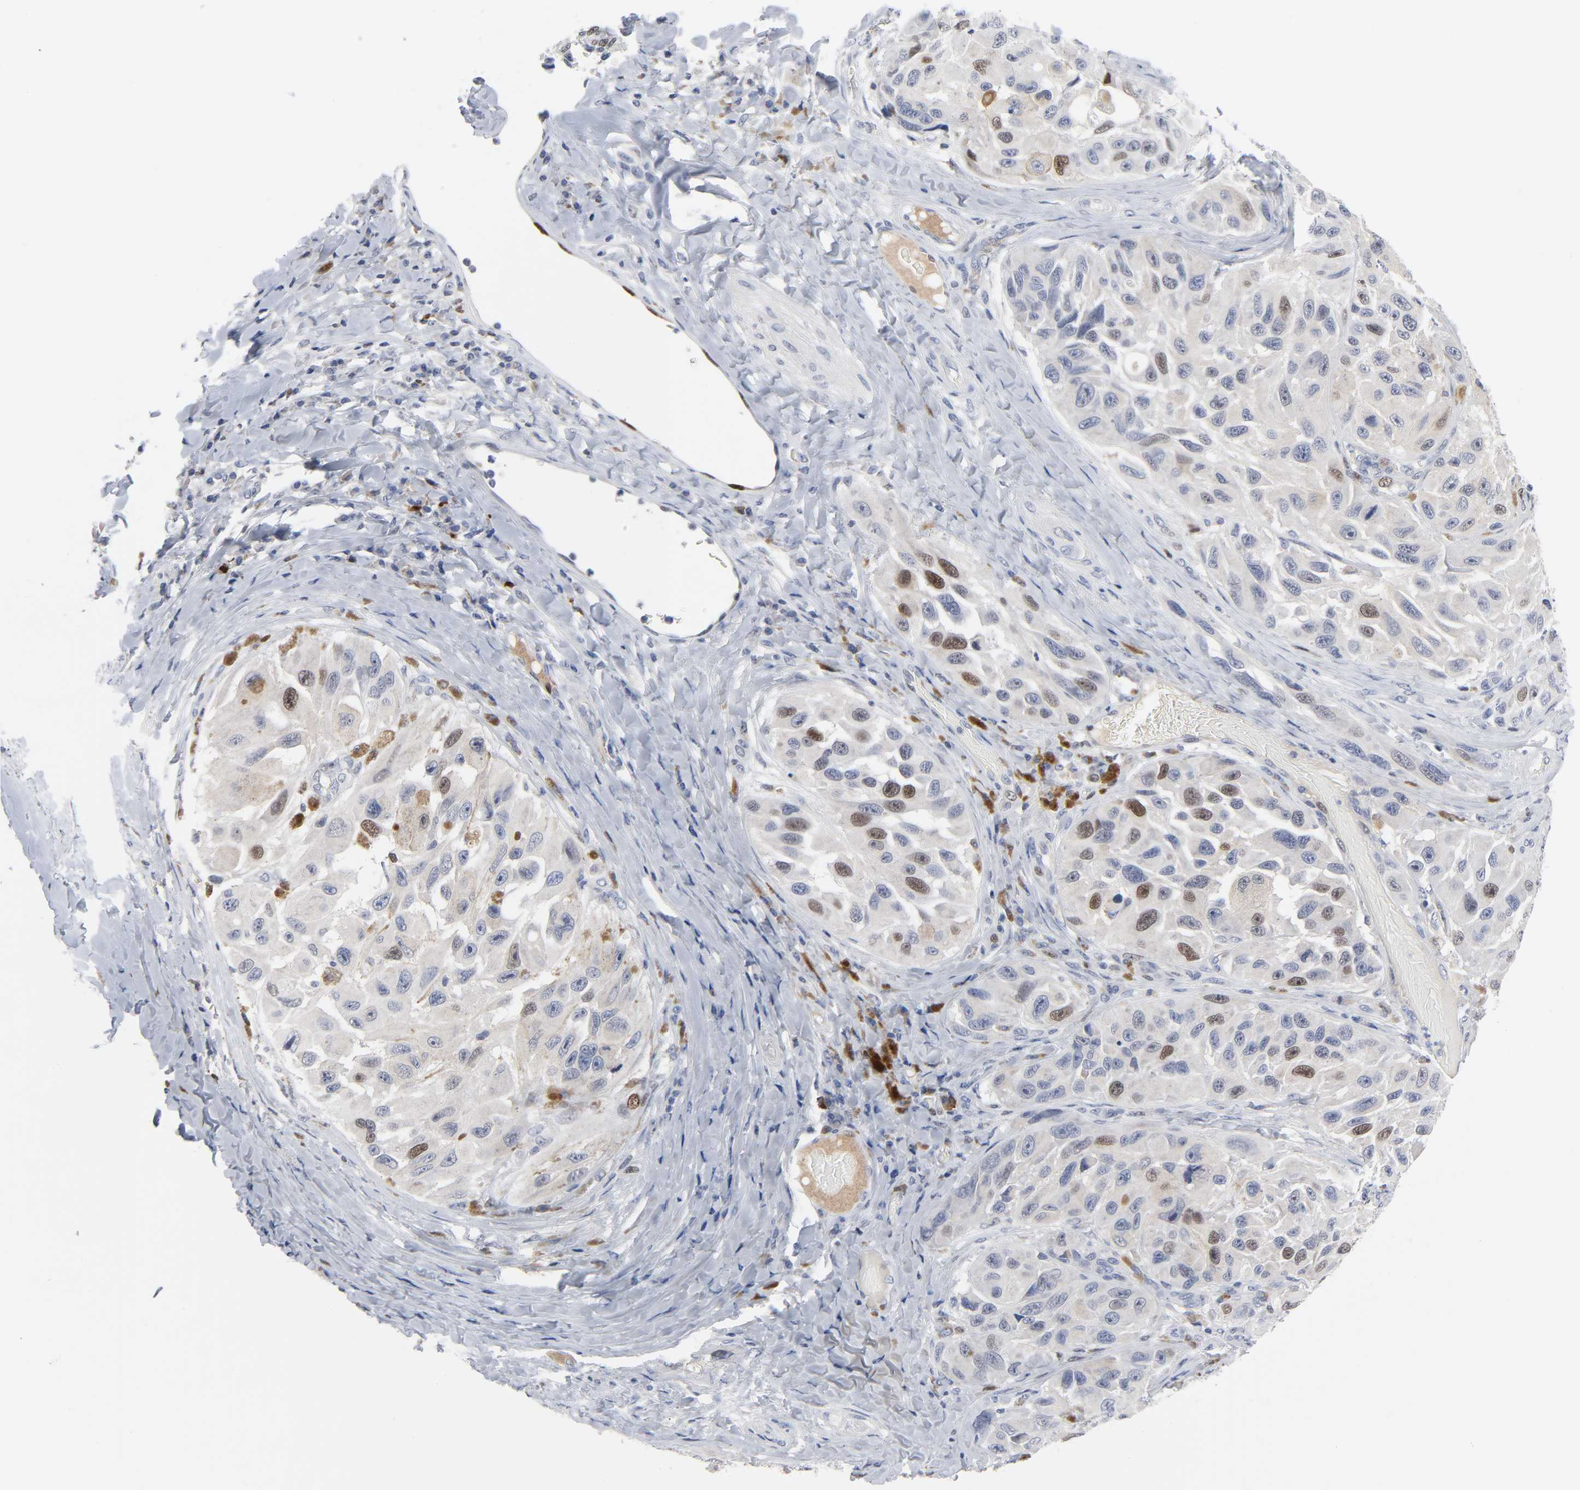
{"staining": {"intensity": "moderate", "quantity": "<25%", "location": "nuclear"}, "tissue": "melanoma", "cell_type": "Tumor cells", "image_type": "cancer", "snomed": [{"axis": "morphology", "description": "Malignant melanoma, NOS"}, {"axis": "topography", "description": "Skin"}], "caption": "Immunohistochemistry (IHC) photomicrograph of neoplastic tissue: human malignant melanoma stained using IHC shows low levels of moderate protein expression localized specifically in the nuclear of tumor cells, appearing as a nuclear brown color.", "gene": "WEE1", "patient": {"sex": "female", "age": 73}}